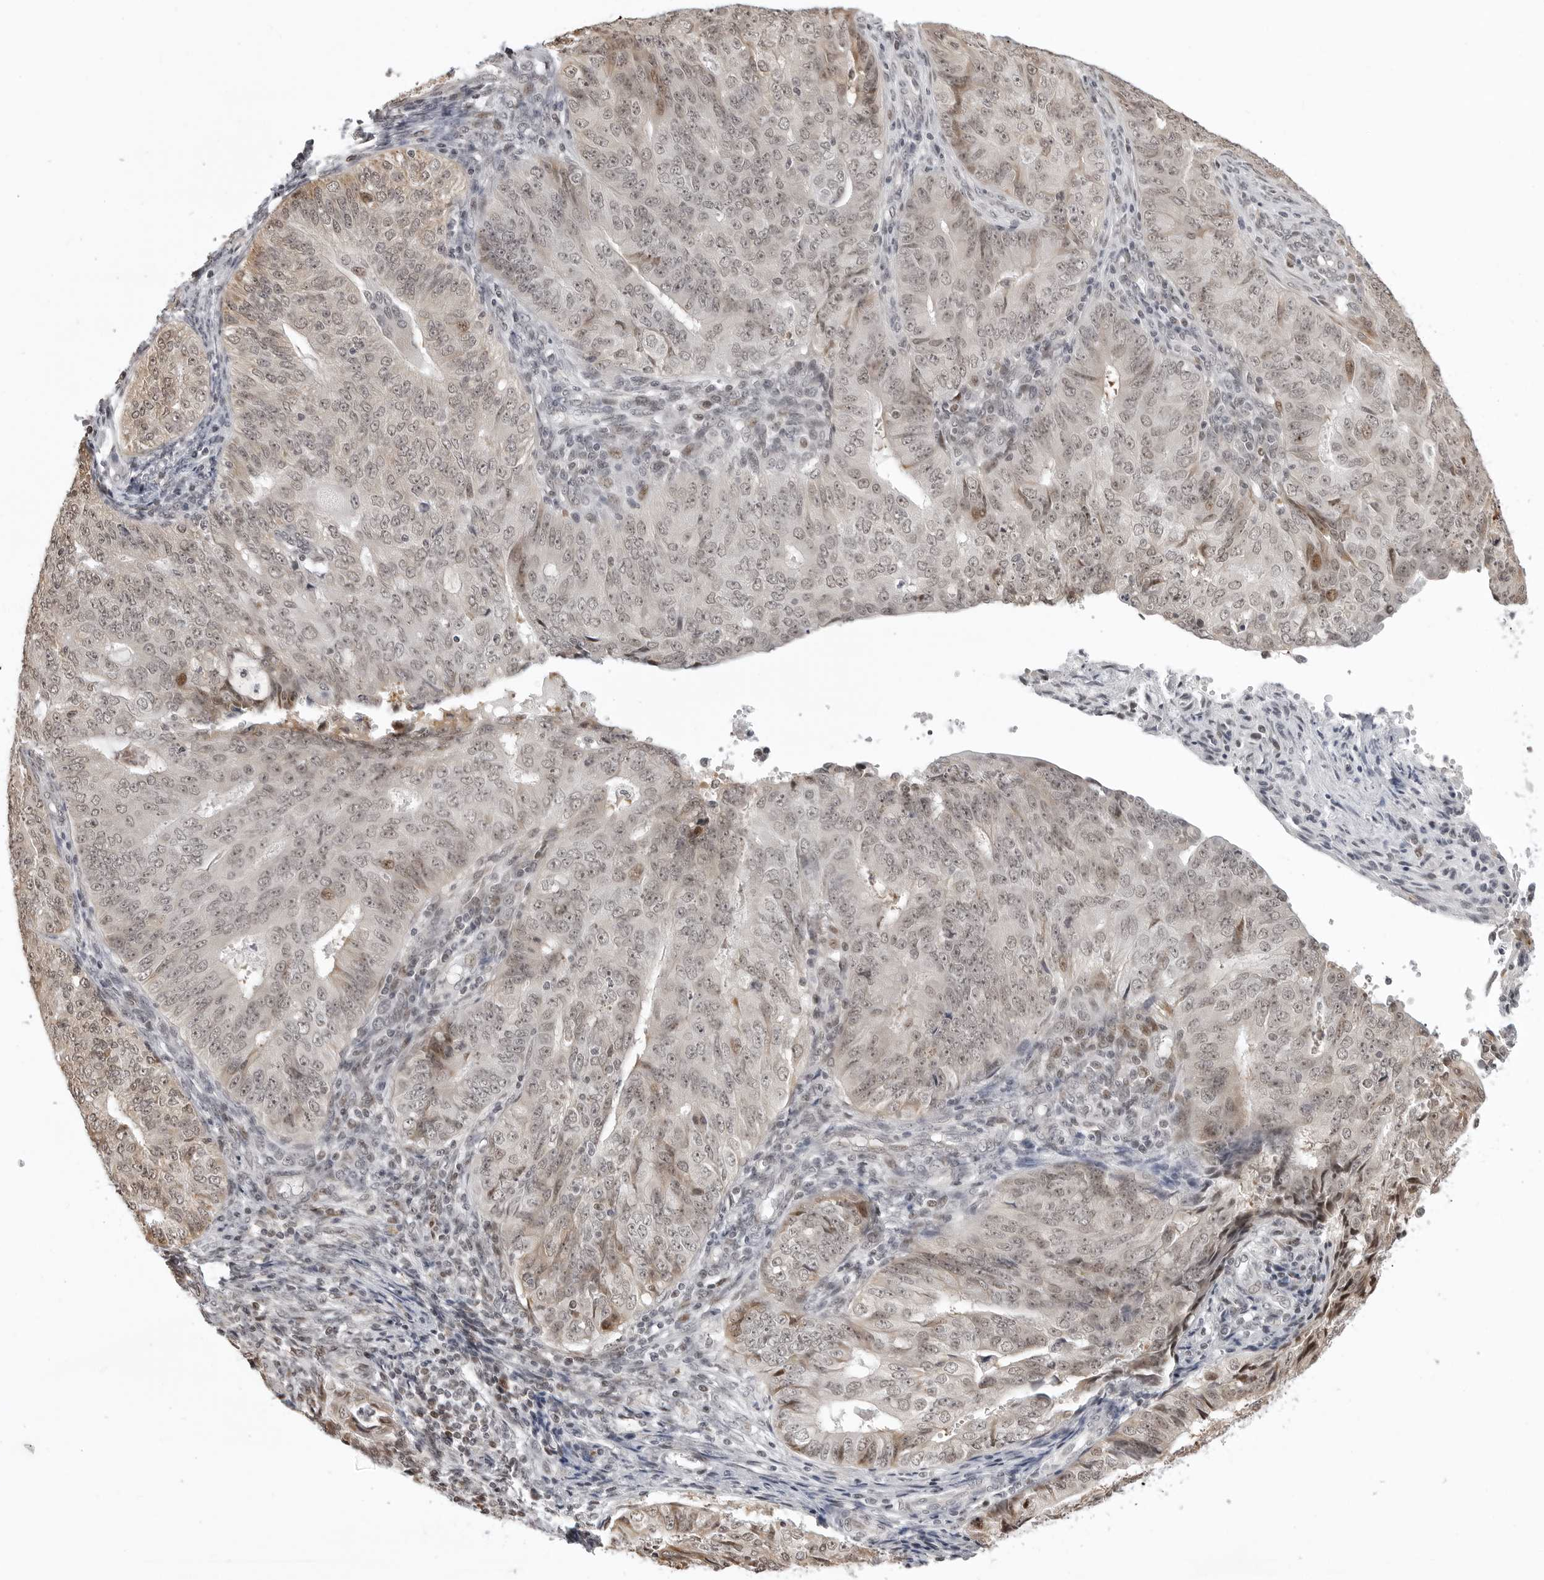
{"staining": {"intensity": "weak", "quantity": "<25%", "location": "nuclear"}, "tissue": "endometrial cancer", "cell_type": "Tumor cells", "image_type": "cancer", "snomed": [{"axis": "morphology", "description": "Adenocarcinoma, NOS"}, {"axis": "topography", "description": "Endometrium"}], "caption": "Photomicrograph shows no significant protein expression in tumor cells of adenocarcinoma (endometrial).", "gene": "PHF3", "patient": {"sex": "female", "age": 32}}